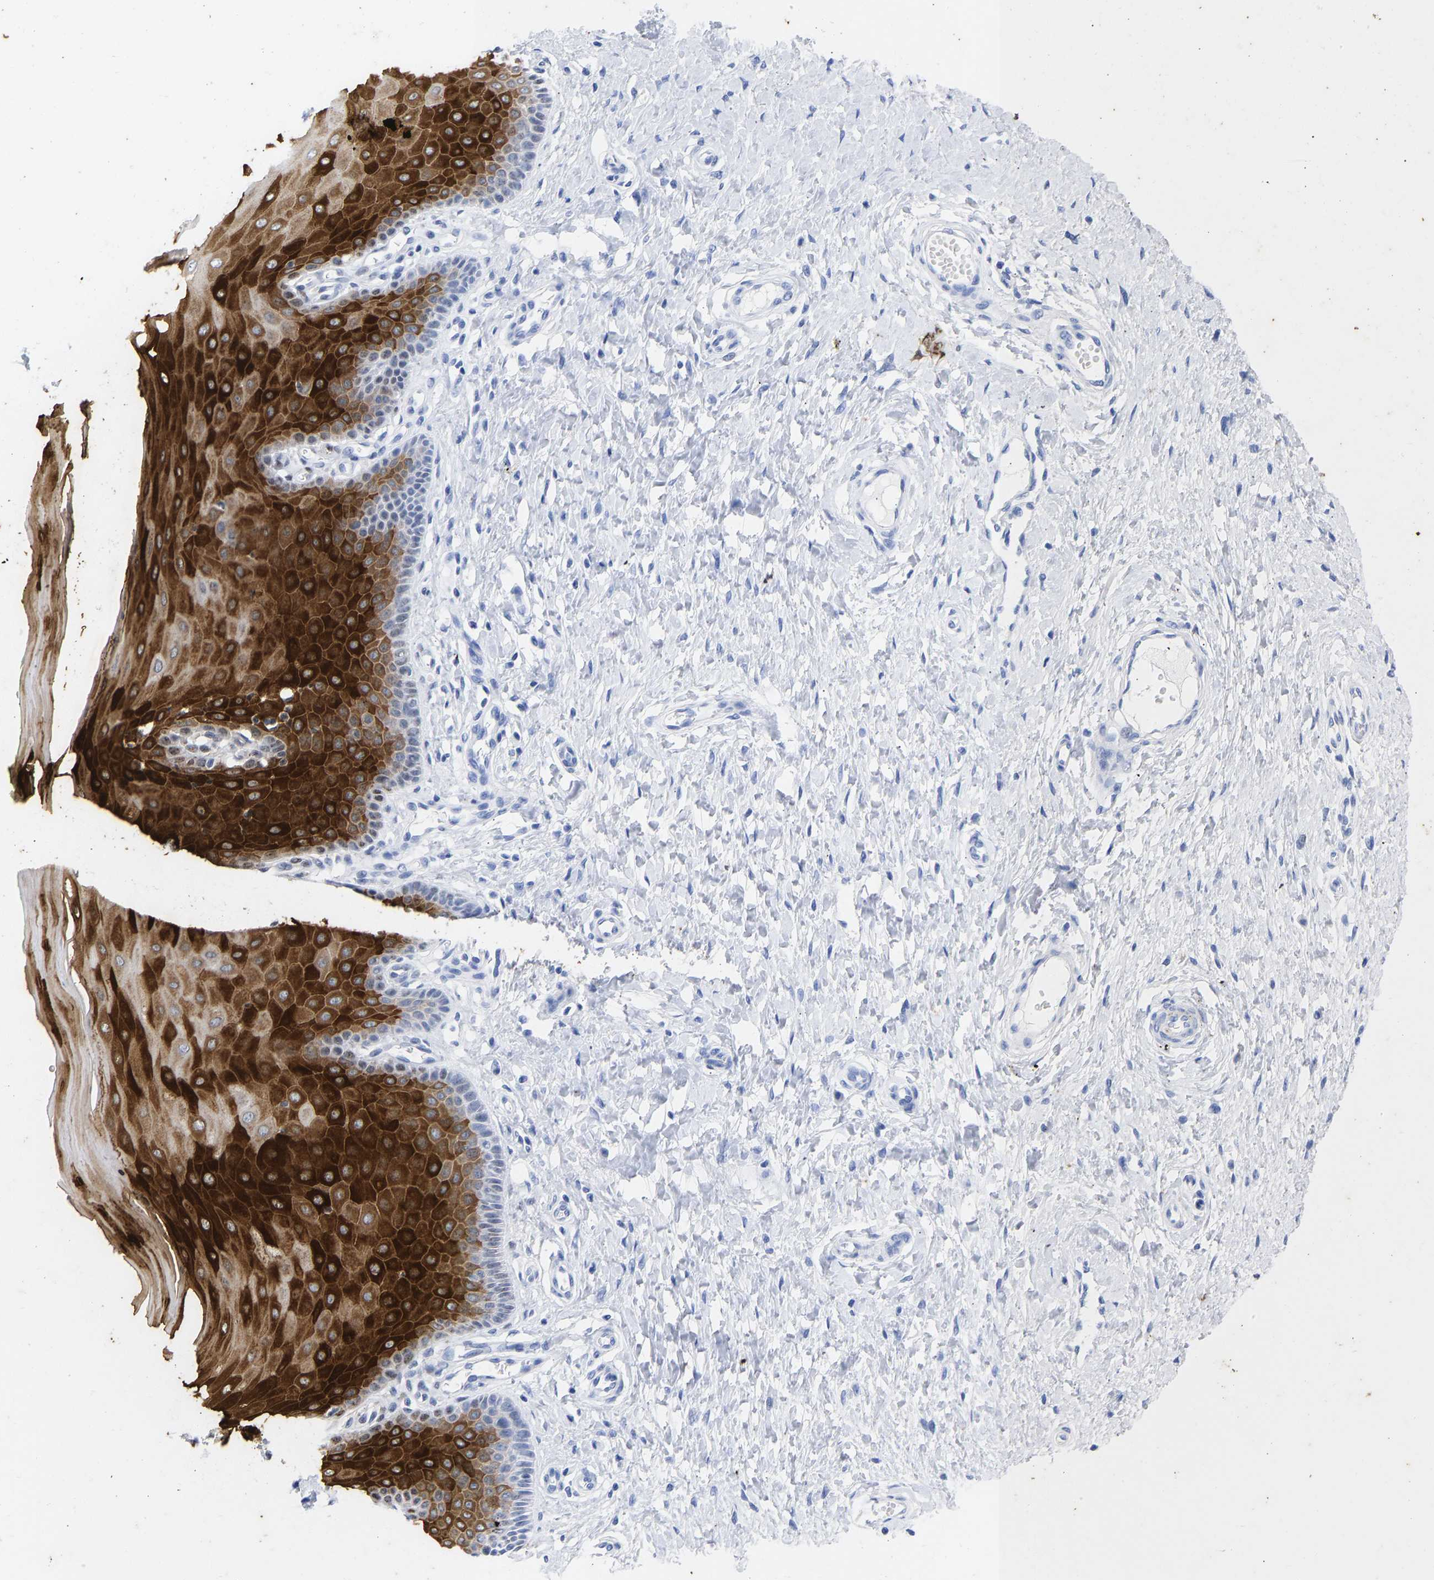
{"staining": {"intensity": "negative", "quantity": "none", "location": "none"}, "tissue": "cervix", "cell_type": "Glandular cells", "image_type": "normal", "snomed": [{"axis": "morphology", "description": "Normal tissue, NOS"}, {"axis": "topography", "description": "Cervix"}], "caption": "Glandular cells show no significant expression in normal cervix.", "gene": "KRT1", "patient": {"sex": "female", "age": 55}}